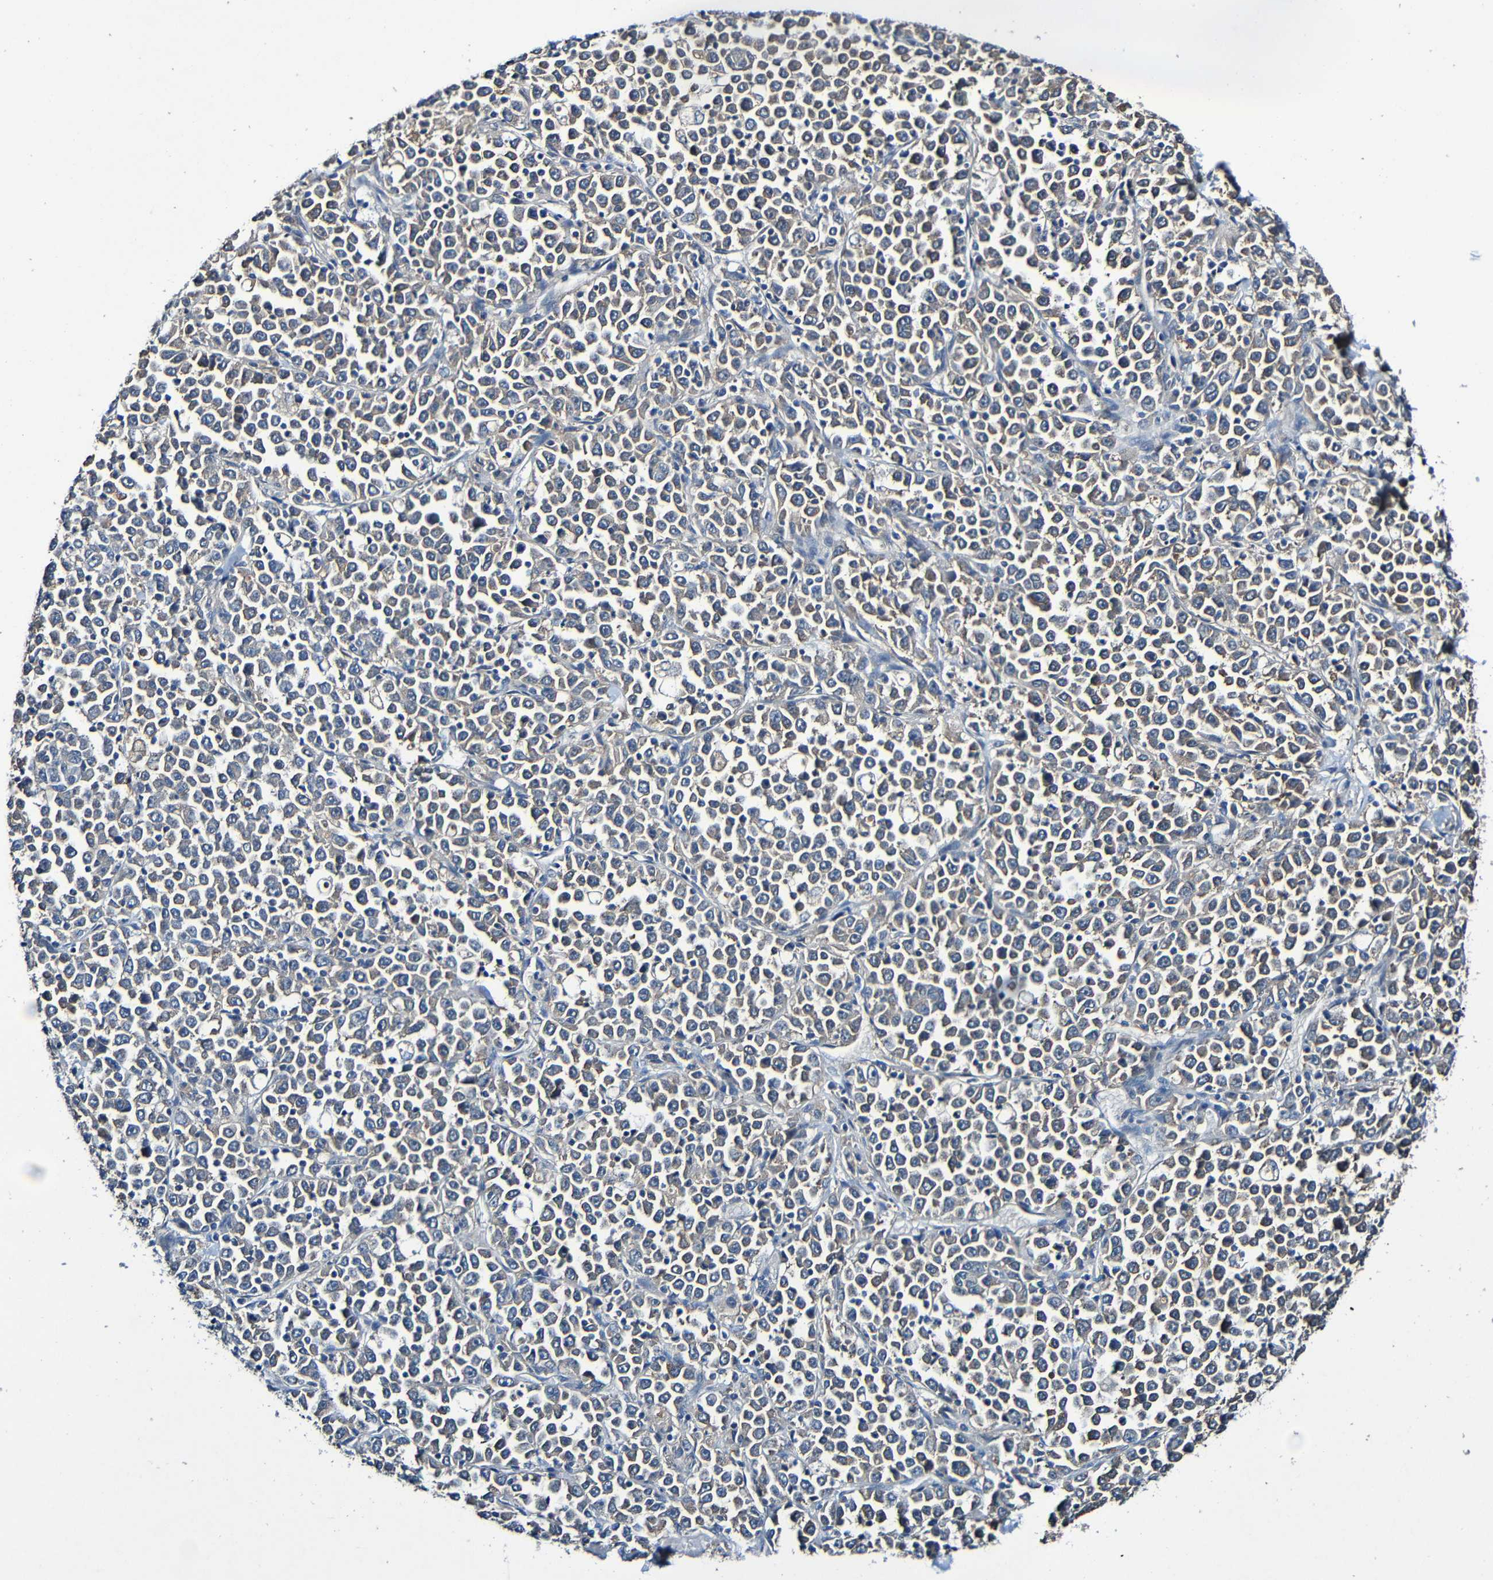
{"staining": {"intensity": "weak", "quantity": "<25%", "location": "cytoplasmic/membranous"}, "tissue": "stomach cancer", "cell_type": "Tumor cells", "image_type": "cancer", "snomed": [{"axis": "morphology", "description": "Normal tissue, NOS"}, {"axis": "morphology", "description": "Adenocarcinoma, NOS"}, {"axis": "topography", "description": "Stomach, upper"}, {"axis": "topography", "description": "Stomach"}], "caption": "Immunohistochemistry (IHC) histopathology image of adenocarcinoma (stomach) stained for a protein (brown), which shows no expression in tumor cells.", "gene": "LRRC70", "patient": {"sex": "male", "age": 59}}